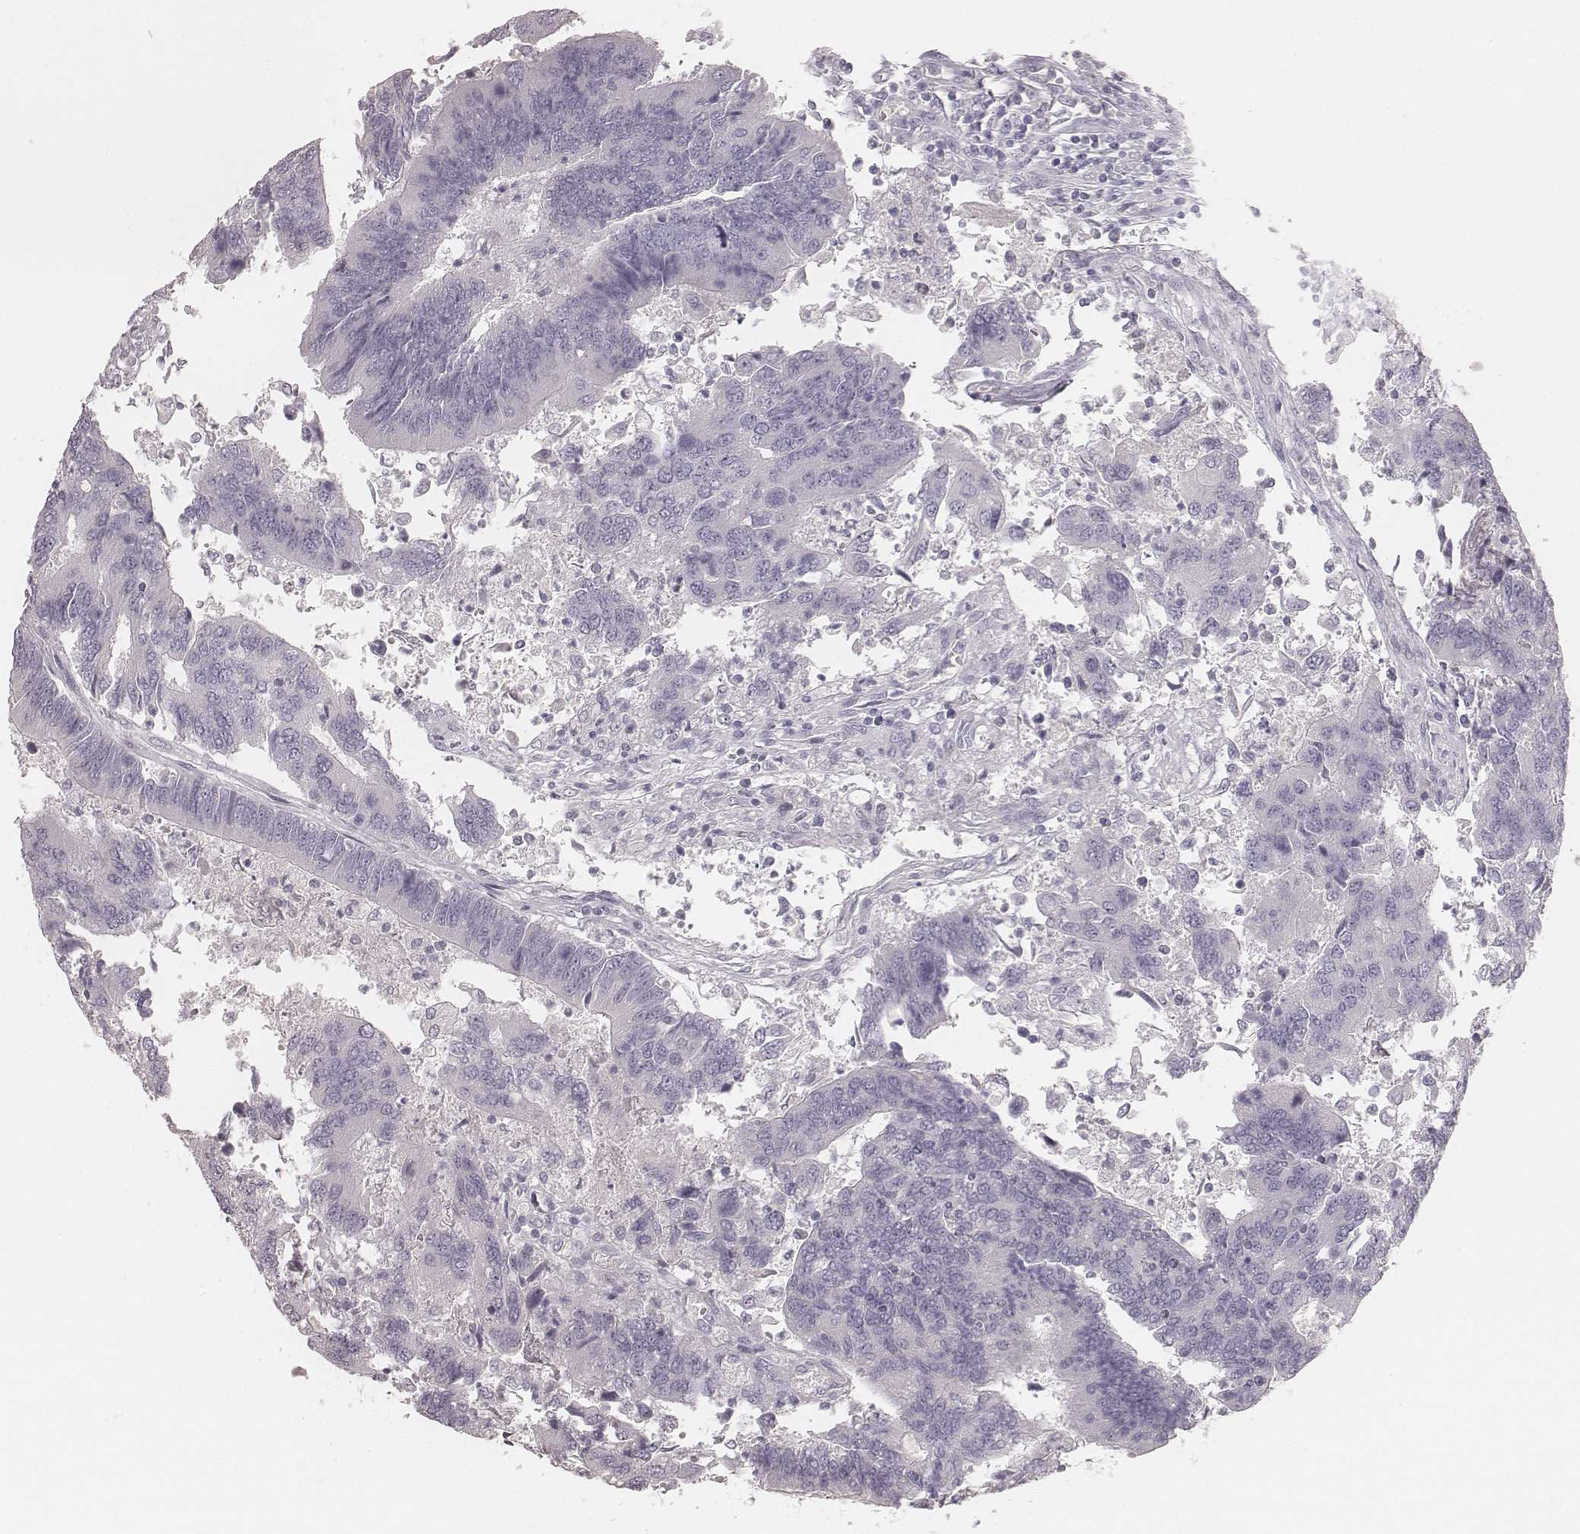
{"staining": {"intensity": "negative", "quantity": "none", "location": "none"}, "tissue": "colorectal cancer", "cell_type": "Tumor cells", "image_type": "cancer", "snomed": [{"axis": "morphology", "description": "Adenocarcinoma, NOS"}, {"axis": "topography", "description": "Colon"}], "caption": "A high-resolution photomicrograph shows IHC staining of colorectal cancer (adenocarcinoma), which demonstrates no significant positivity in tumor cells.", "gene": "KRT31", "patient": {"sex": "female", "age": 67}}